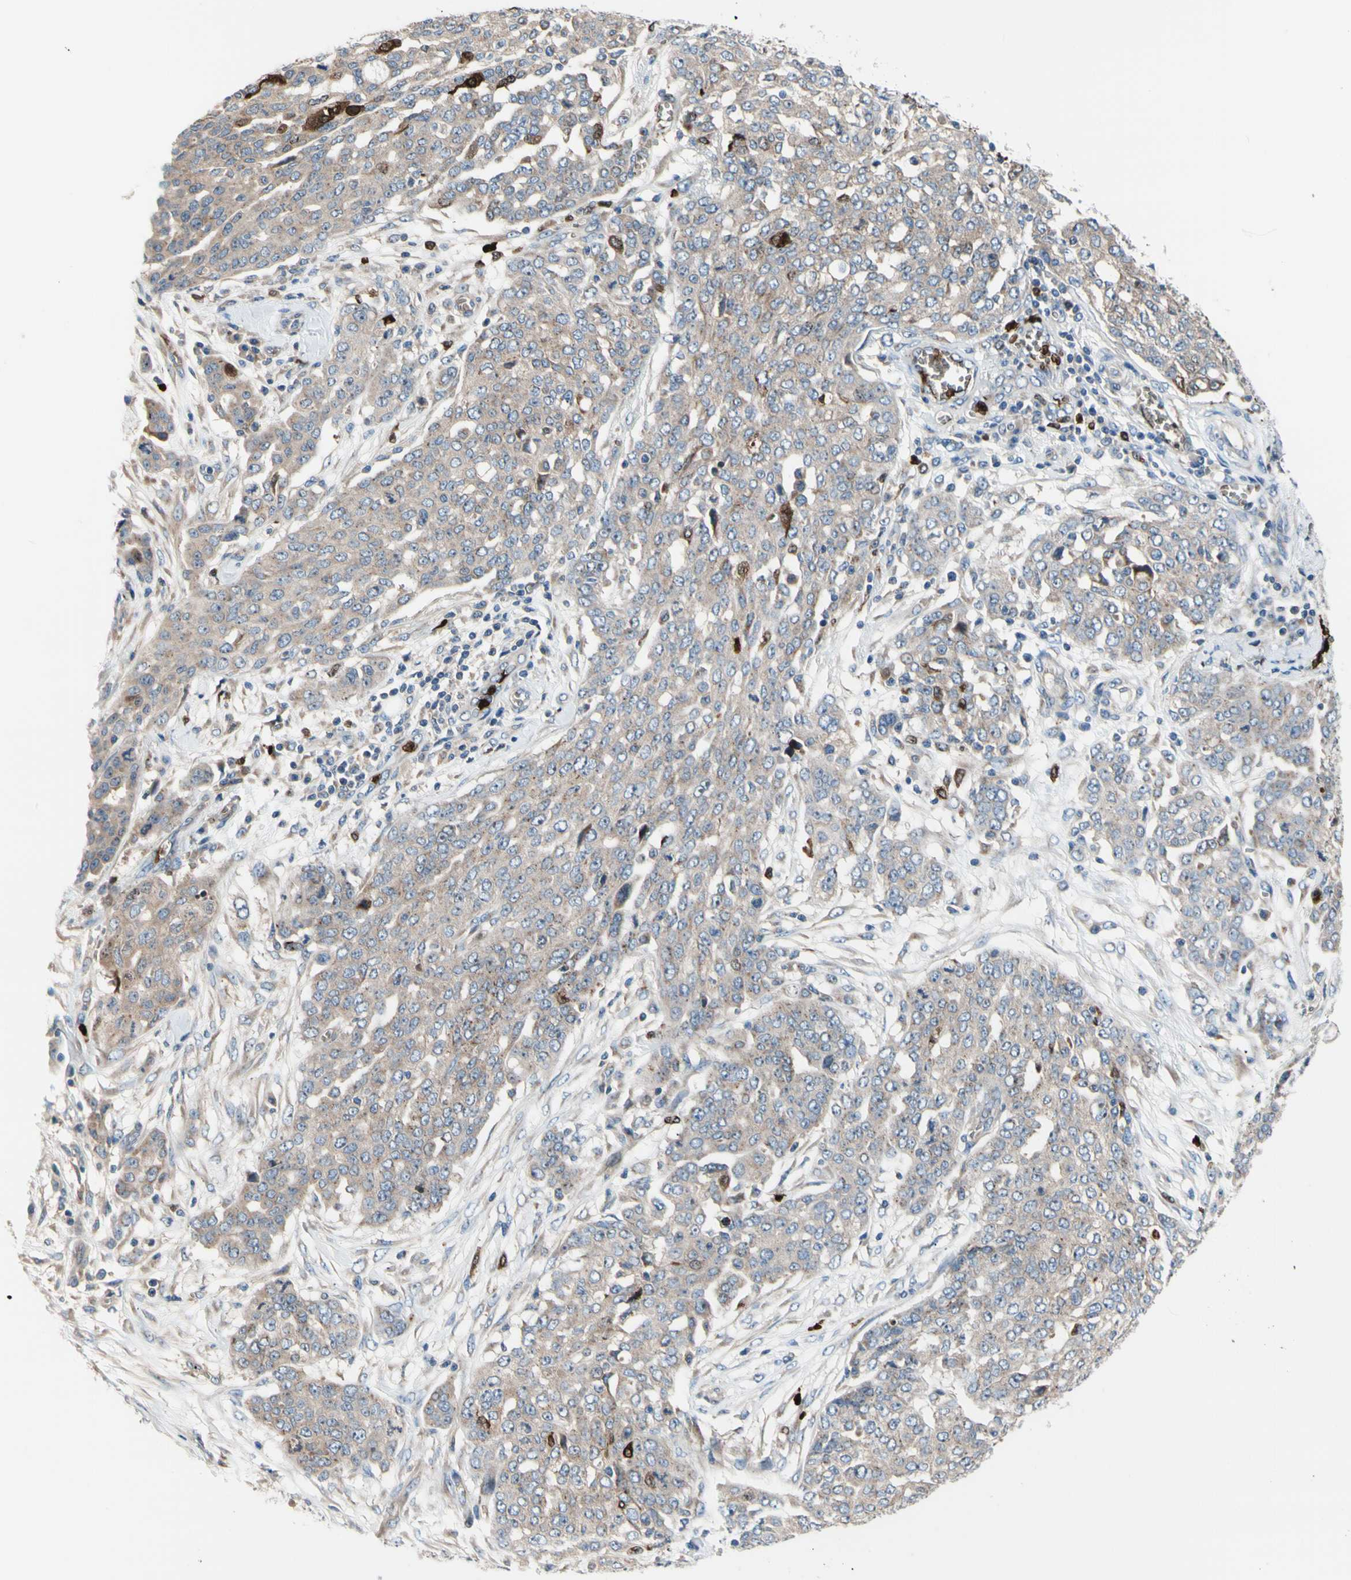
{"staining": {"intensity": "weak", "quantity": ">75%", "location": "cytoplasmic/membranous"}, "tissue": "ovarian cancer", "cell_type": "Tumor cells", "image_type": "cancer", "snomed": [{"axis": "morphology", "description": "Cystadenocarcinoma, serous, NOS"}, {"axis": "topography", "description": "Soft tissue"}, {"axis": "topography", "description": "Ovary"}], "caption": "Immunohistochemical staining of human ovarian cancer reveals low levels of weak cytoplasmic/membranous staining in approximately >75% of tumor cells.", "gene": "USP9X", "patient": {"sex": "female", "age": 57}}